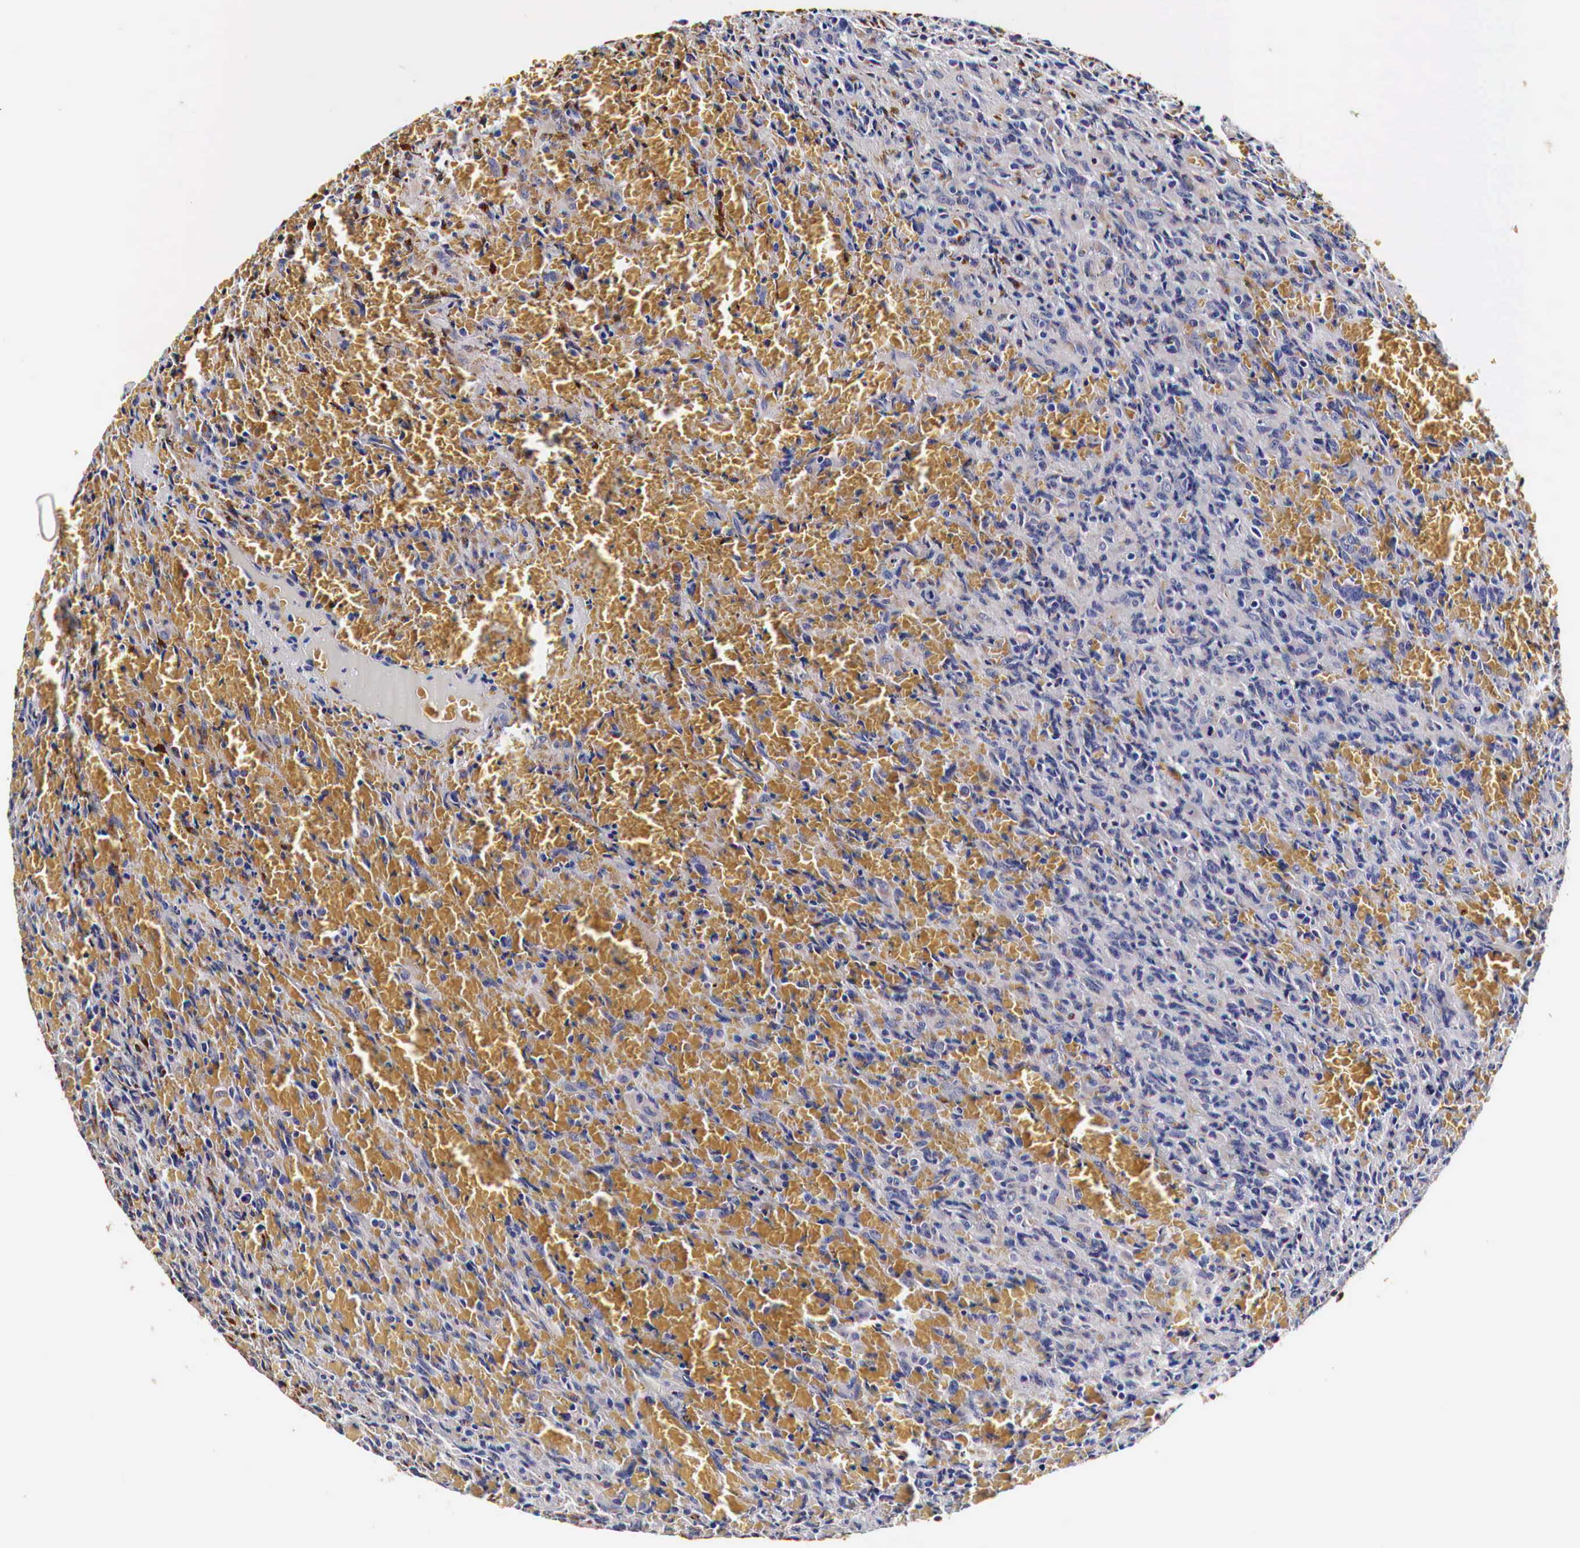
{"staining": {"intensity": "moderate", "quantity": "25%-75%", "location": "cytoplasmic/membranous"}, "tissue": "glioma", "cell_type": "Tumor cells", "image_type": "cancer", "snomed": [{"axis": "morphology", "description": "Glioma, malignant, High grade"}, {"axis": "topography", "description": "Brain"}], "caption": "There is medium levels of moderate cytoplasmic/membranous expression in tumor cells of malignant glioma (high-grade), as demonstrated by immunohistochemical staining (brown color).", "gene": "CKAP4", "patient": {"sex": "male", "age": 56}}